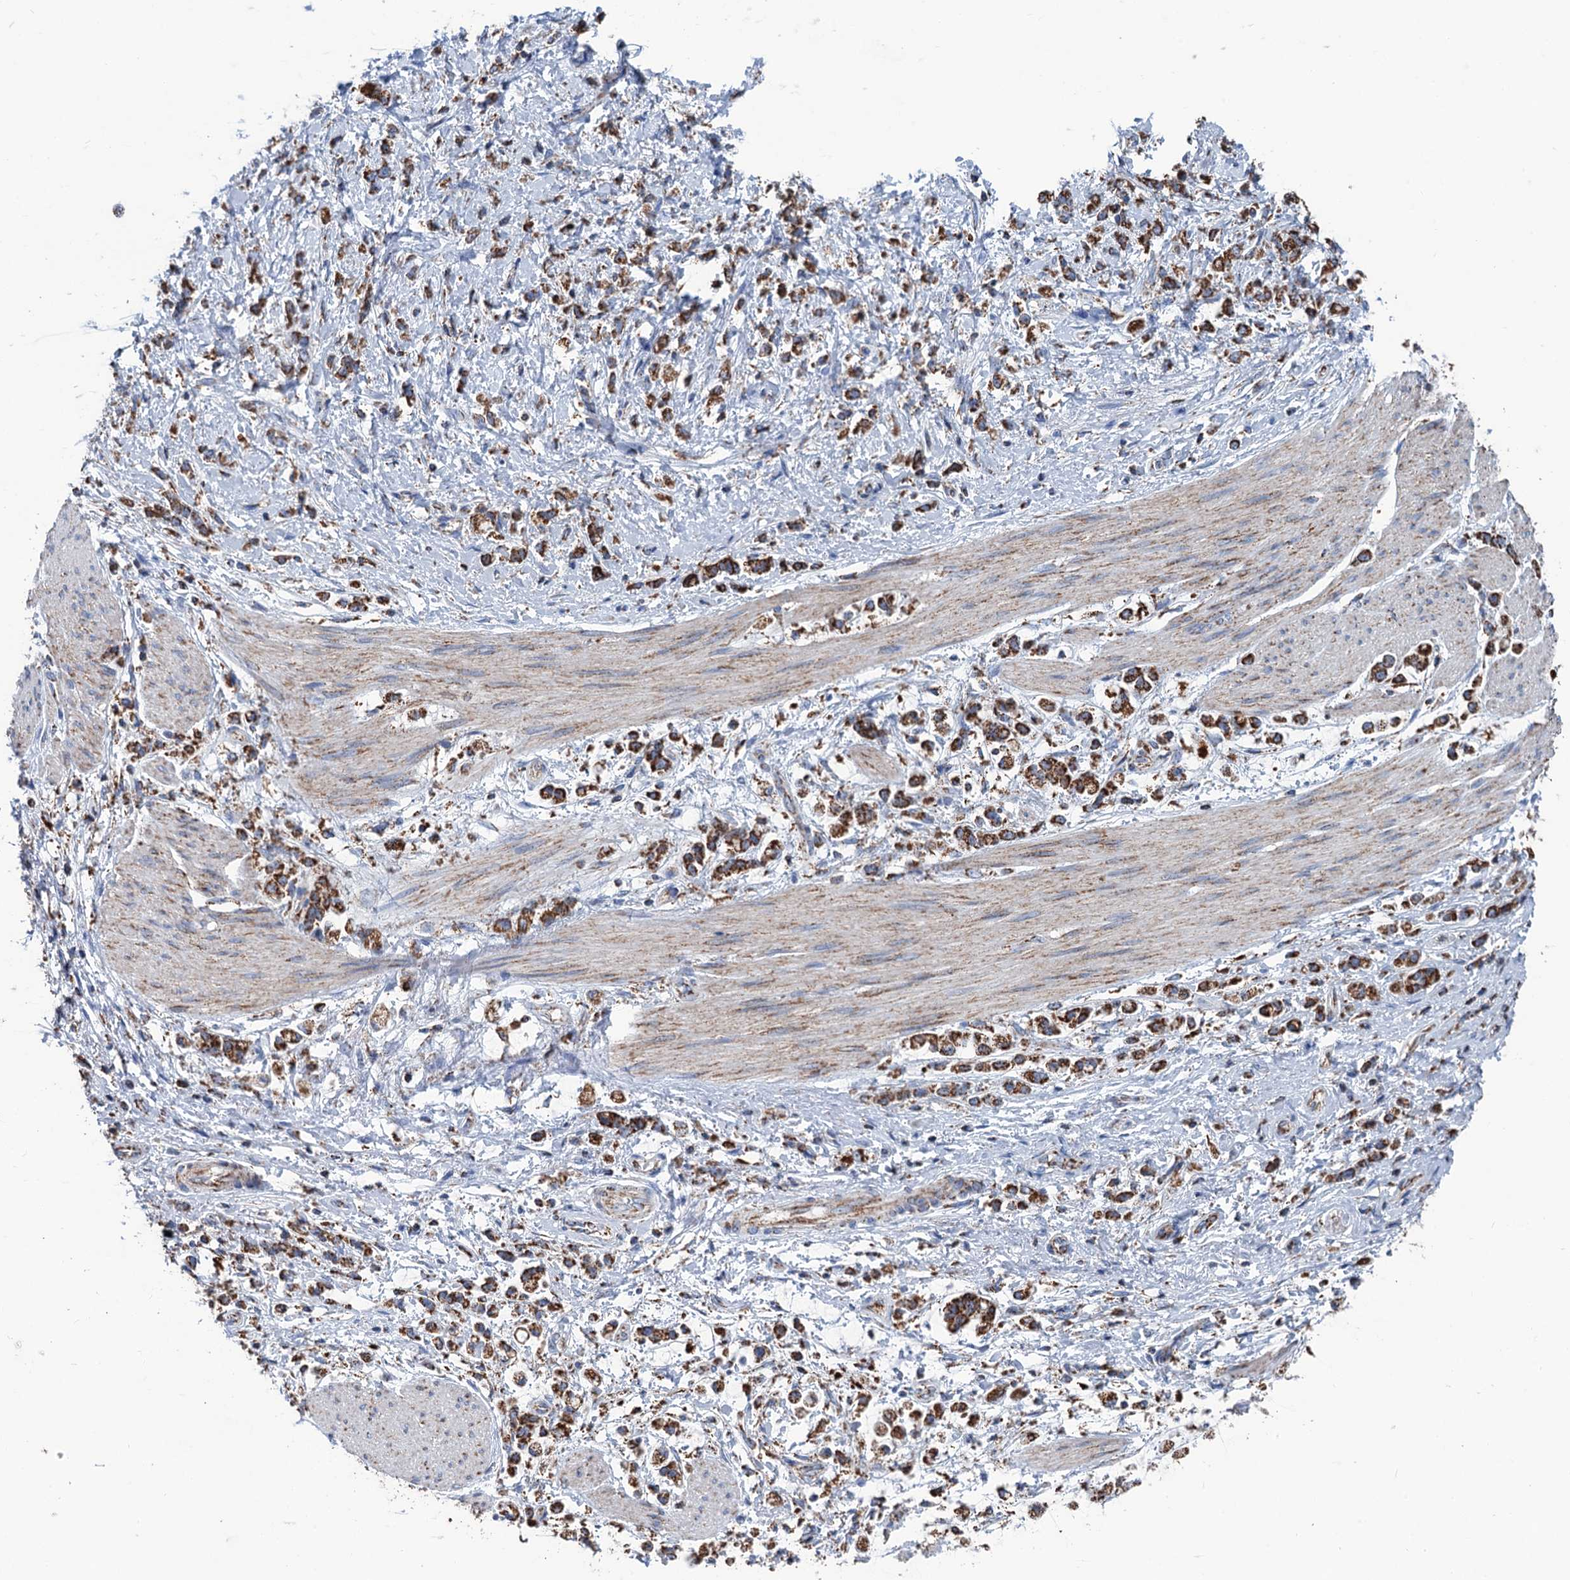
{"staining": {"intensity": "moderate", "quantity": ">75%", "location": "cytoplasmic/membranous"}, "tissue": "stomach cancer", "cell_type": "Tumor cells", "image_type": "cancer", "snomed": [{"axis": "morphology", "description": "Adenocarcinoma, NOS"}, {"axis": "topography", "description": "Stomach"}], "caption": "Immunohistochemistry (IHC) of human adenocarcinoma (stomach) exhibits medium levels of moderate cytoplasmic/membranous staining in about >75% of tumor cells. Using DAB (3,3'-diaminobenzidine) (brown) and hematoxylin (blue) stains, captured at high magnification using brightfield microscopy.", "gene": "IVD", "patient": {"sex": "female", "age": 60}}